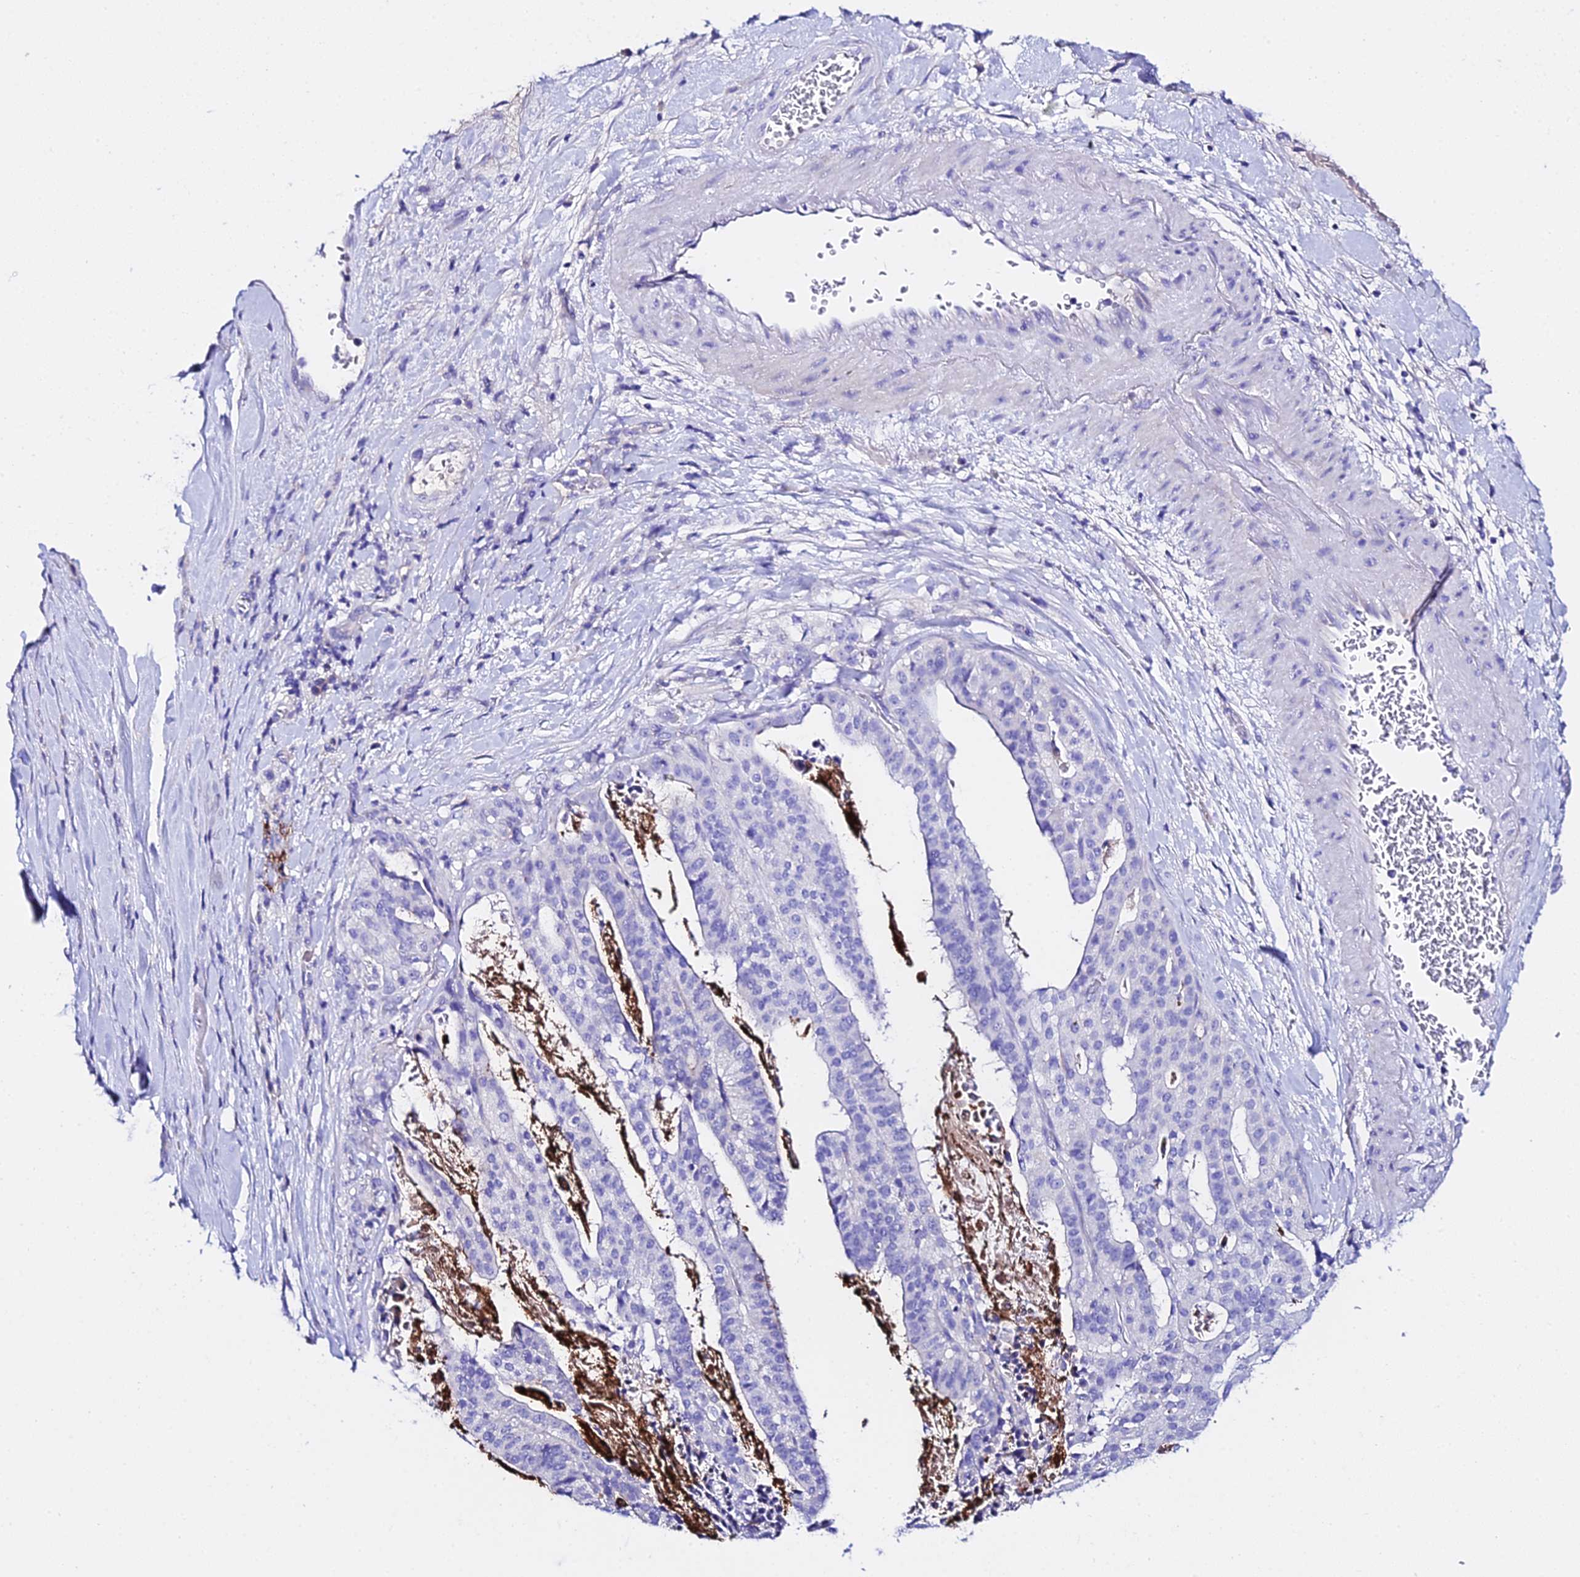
{"staining": {"intensity": "negative", "quantity": "none", "location": "none"}, "tissue": "stomach cancer", "cell_type": "Tumor cells", "image_type": "cancer", "snomed": [{"axis": "morphology", "description": "Adenocarcinoma, NOS"}, {"axis": "topography", "description": "Stomach"}], "caption": "A high-resolution photomicrograph shows IHC staining of stomach adenocarcinoma, which reveals no significant positivity in tumor cells.", "gene": "TMEM117", "patient": {"sex": "male", "age": 48}}